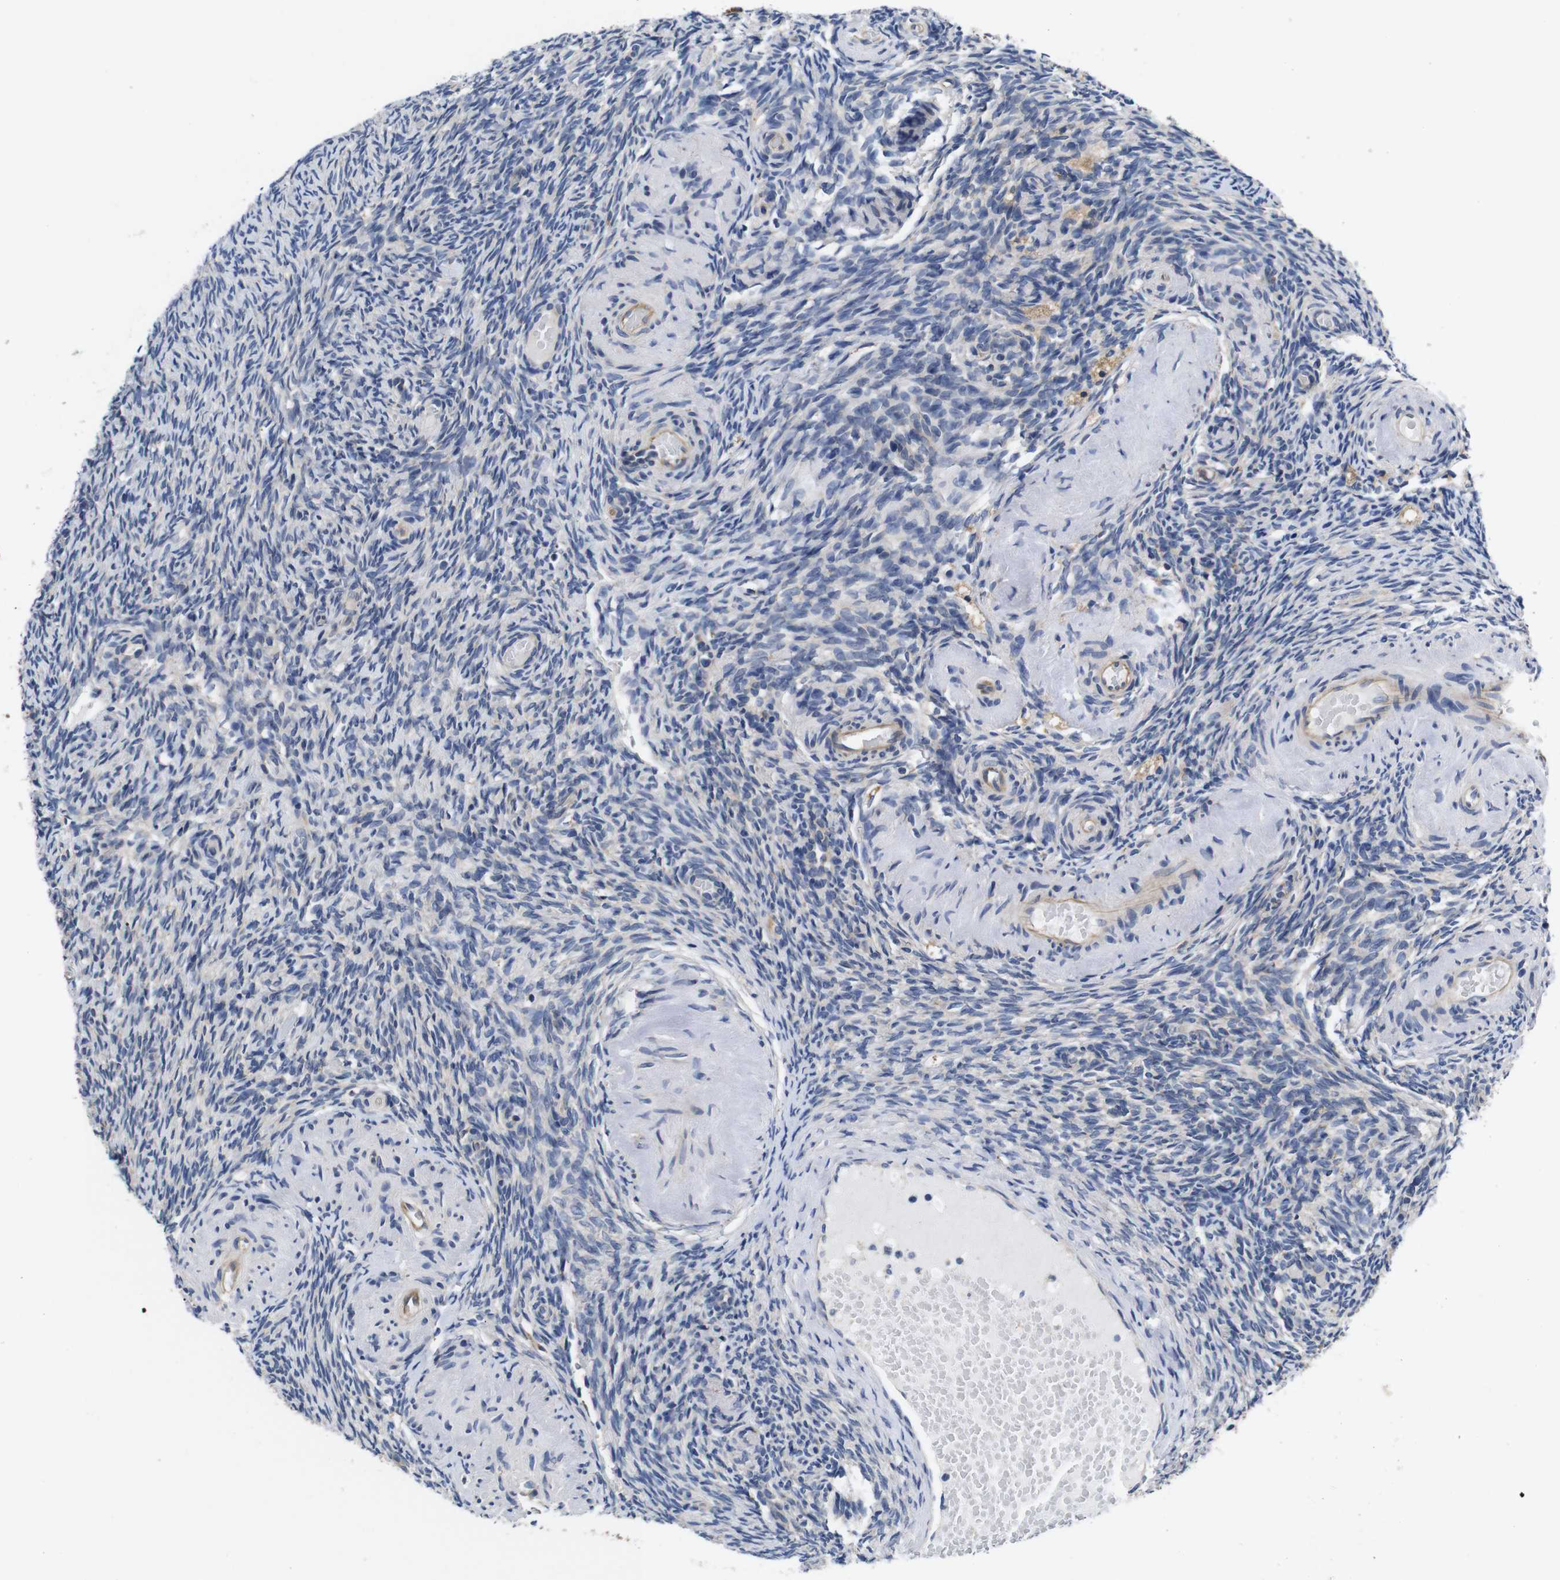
{"staining": {"intensity": "weak", "quantity": "<25%", "location": "cytoplasmic/membranous"}, "tissue": "ovary", "cell_type": "Ovarian stroma cells", "image_type": "normal", "snomed": [{"axis": "morphology", "description": "Normal tissue, NOS"}, {"axis": "topography", "description": "Ovary"}], "caption": "IHC image of benign ovary: human ovary stained with DAB demonstrates no significant protein positivity in ovarian stroma cells.", "gene": "MARCHF7", "patient": {"sex": "female", "age": 60}}